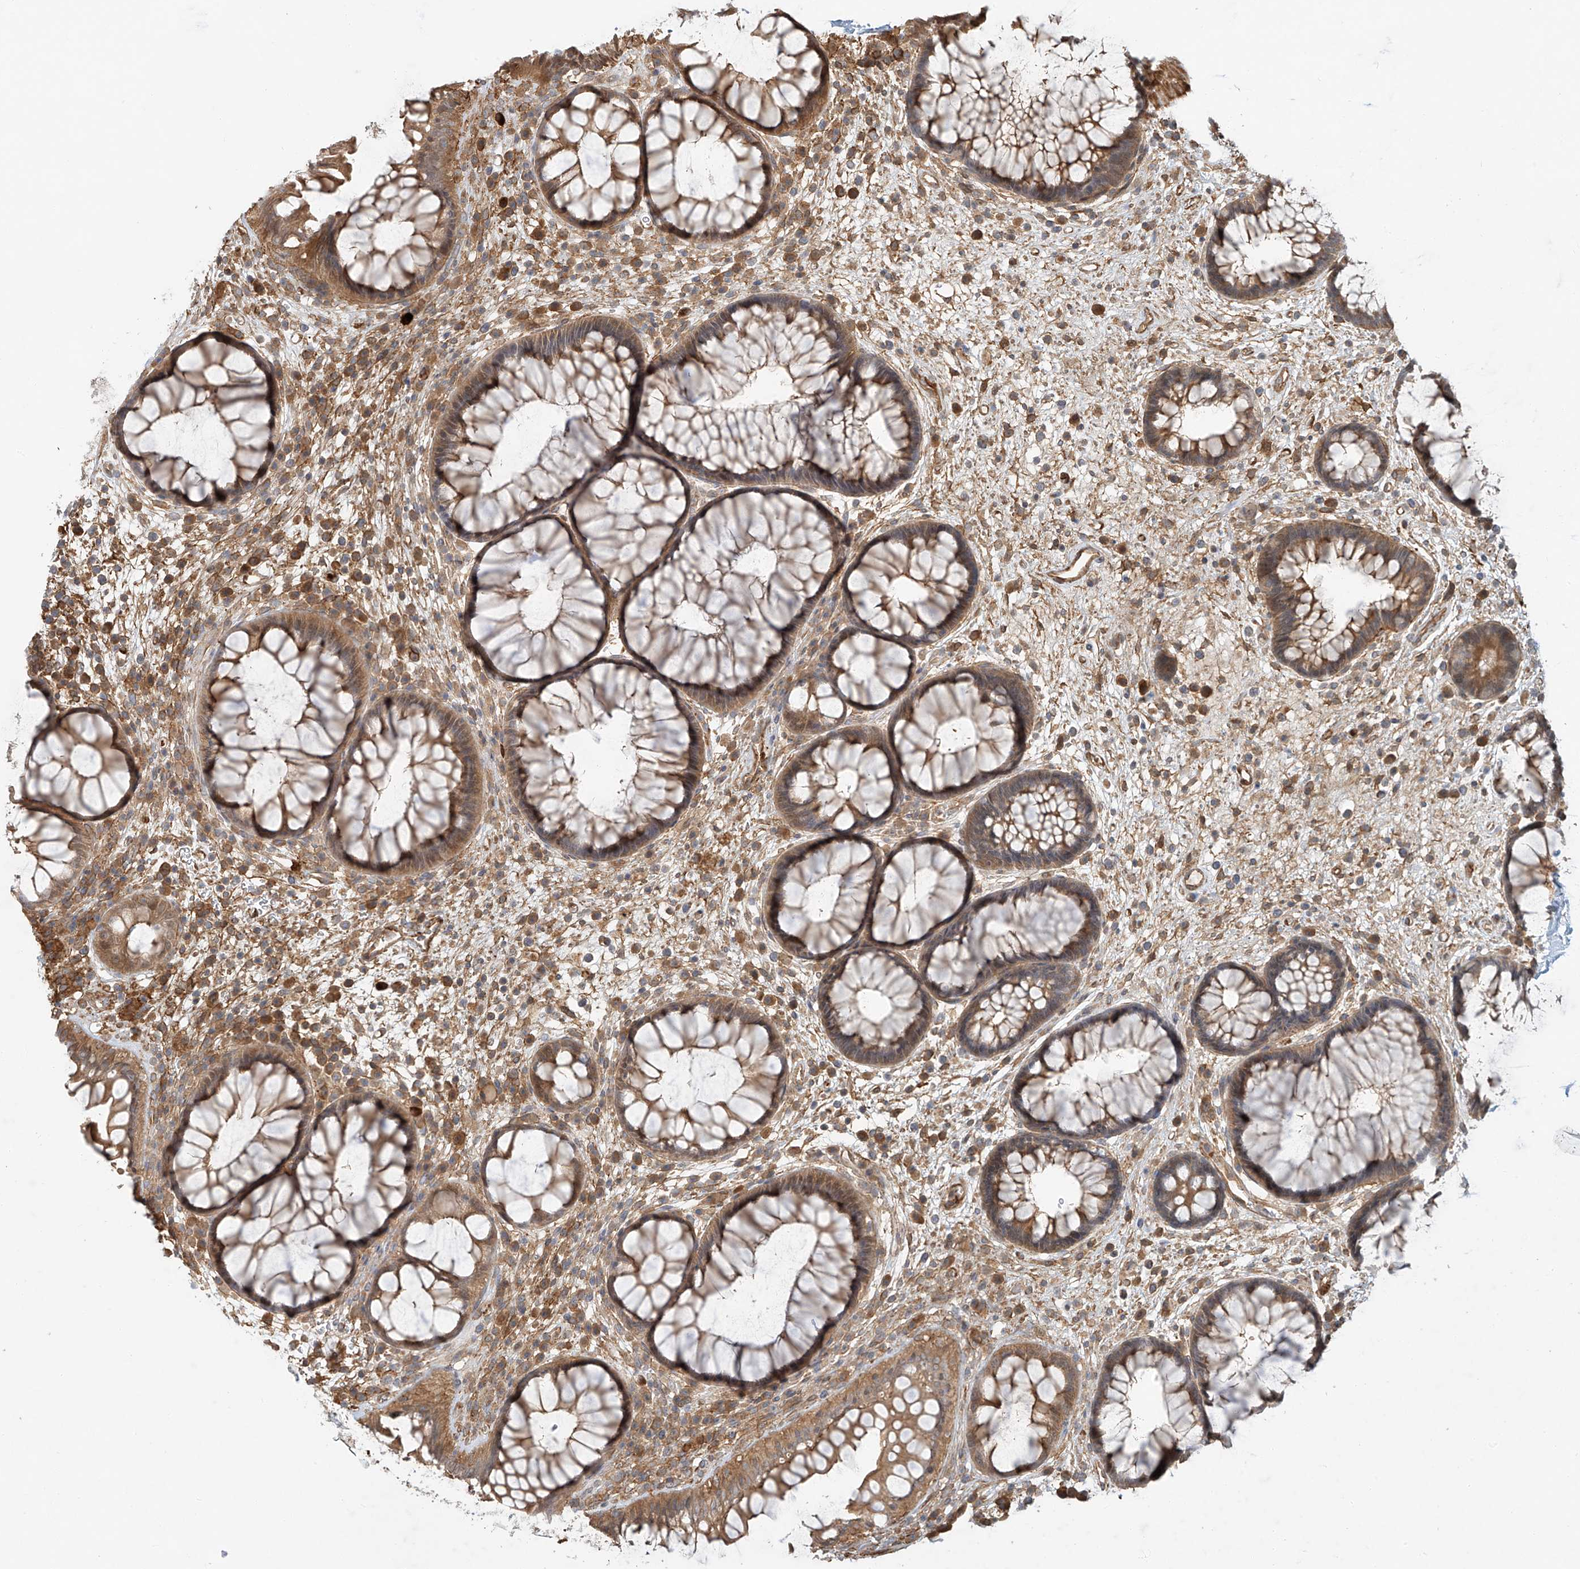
{"staining": {"intensity": "moderate", "quantity": ">75%", "location": "cytoplasmic/membranous"}, "tissue": "rectum", "cell_type": "Glandular cells", "image_type": "normal", "snomed": [{"axis": "morphology", "description": "Normal tissue, NOS"}, {"axis": "topography", "description": "Rectum"}], "caption": "Brown immunohistochemical staining in normal human rectum demonstrates moderate cytoplasmic/membranous staining in approximately >75% of glandular cells. The staining was performed using DAB (3,3'-diaminobenzidine) to visualize the protein expression in brown, while the nuclei were stained in blue with hematoxylin (Magnification: 20x).", "gene": "CSMD3", "patient": {"sex": "male", "age": 51}}